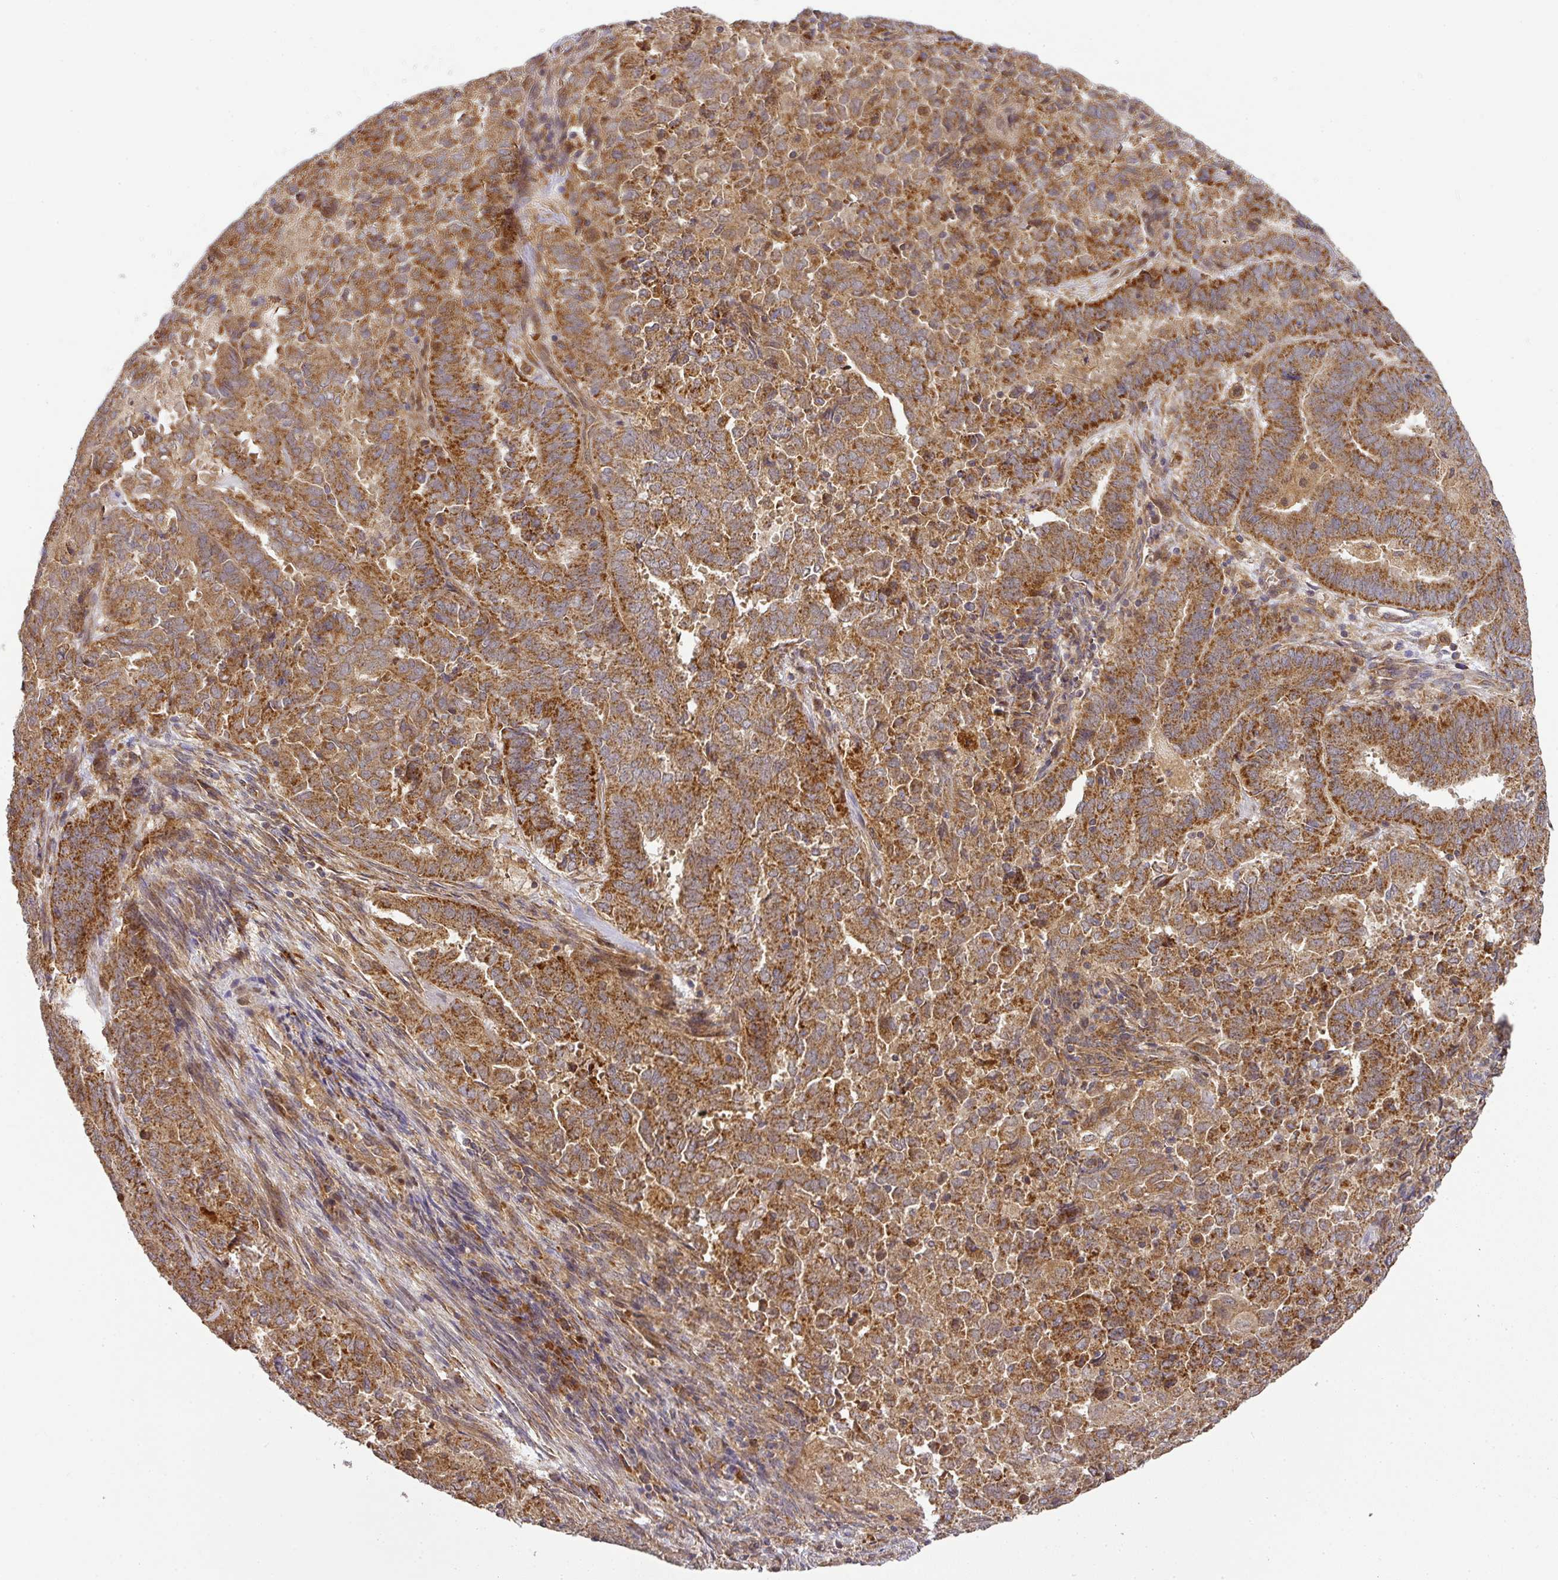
{"staining": {"intensity": "strong", "quantity": ">75%", "location": "cytoplasmic/membranous"}, "tissue": "endometrial cancer", "cell_type": "Tumor cells", "image_type": "cancer", "snomed": [{"axis": "morphology", "description": "Adenocarcinoma, NOS"}, {"axis": "topography", "description": "Endometrium"}], "caption": "Adenocarcinoma (endometrial) stained with immunohistochemistry (IHC) reveals strong cytoplasmic/membranous expression in approximately >75% of tumor cells.", "gene": "MALSU1", "patient": {"sex": "female", "age": 72}}